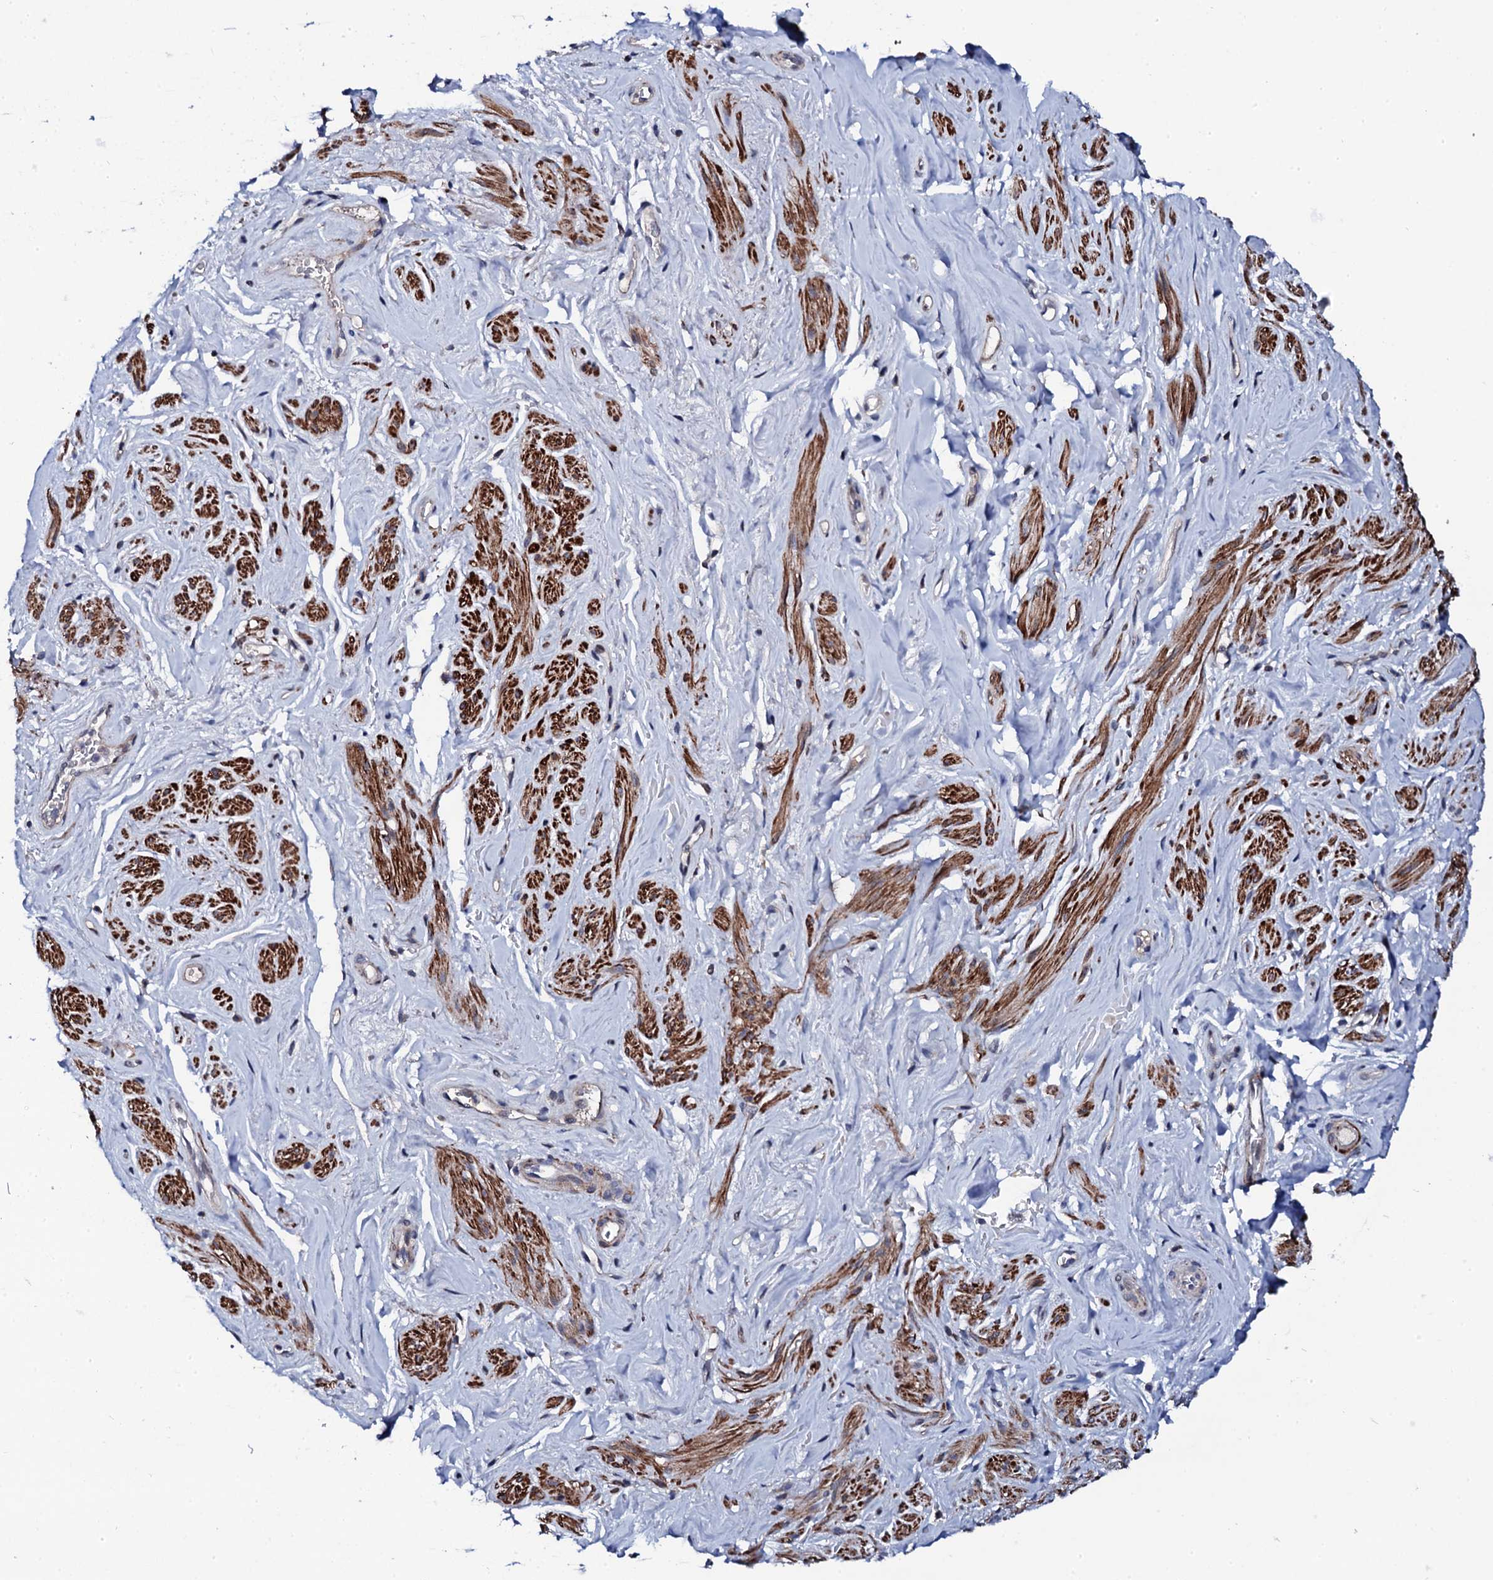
{"staining": {"intensity": "strong", "quantity": "<25%", "location": "cytoplasmic/membranous"}, "tissue": "smooth muscle", "cell_type": "Smooth muscle cells", "image_type": "normal", "snomed": [{"axis": "morphology", "description": "Normal tissue, NOS"}, {"axis": "topography", "description": "Smooth muscle"}, {"axis": "topography", "description": "Peripheral nerve tissue"}], "caption": "A photomicrograph of human smooth muscle stained for a protein reveals strong cytoplasmic/membranous brown staining in smooth muscle cells.", "gene": "COG4", "patient": {"sex": "male", "age": 69}}